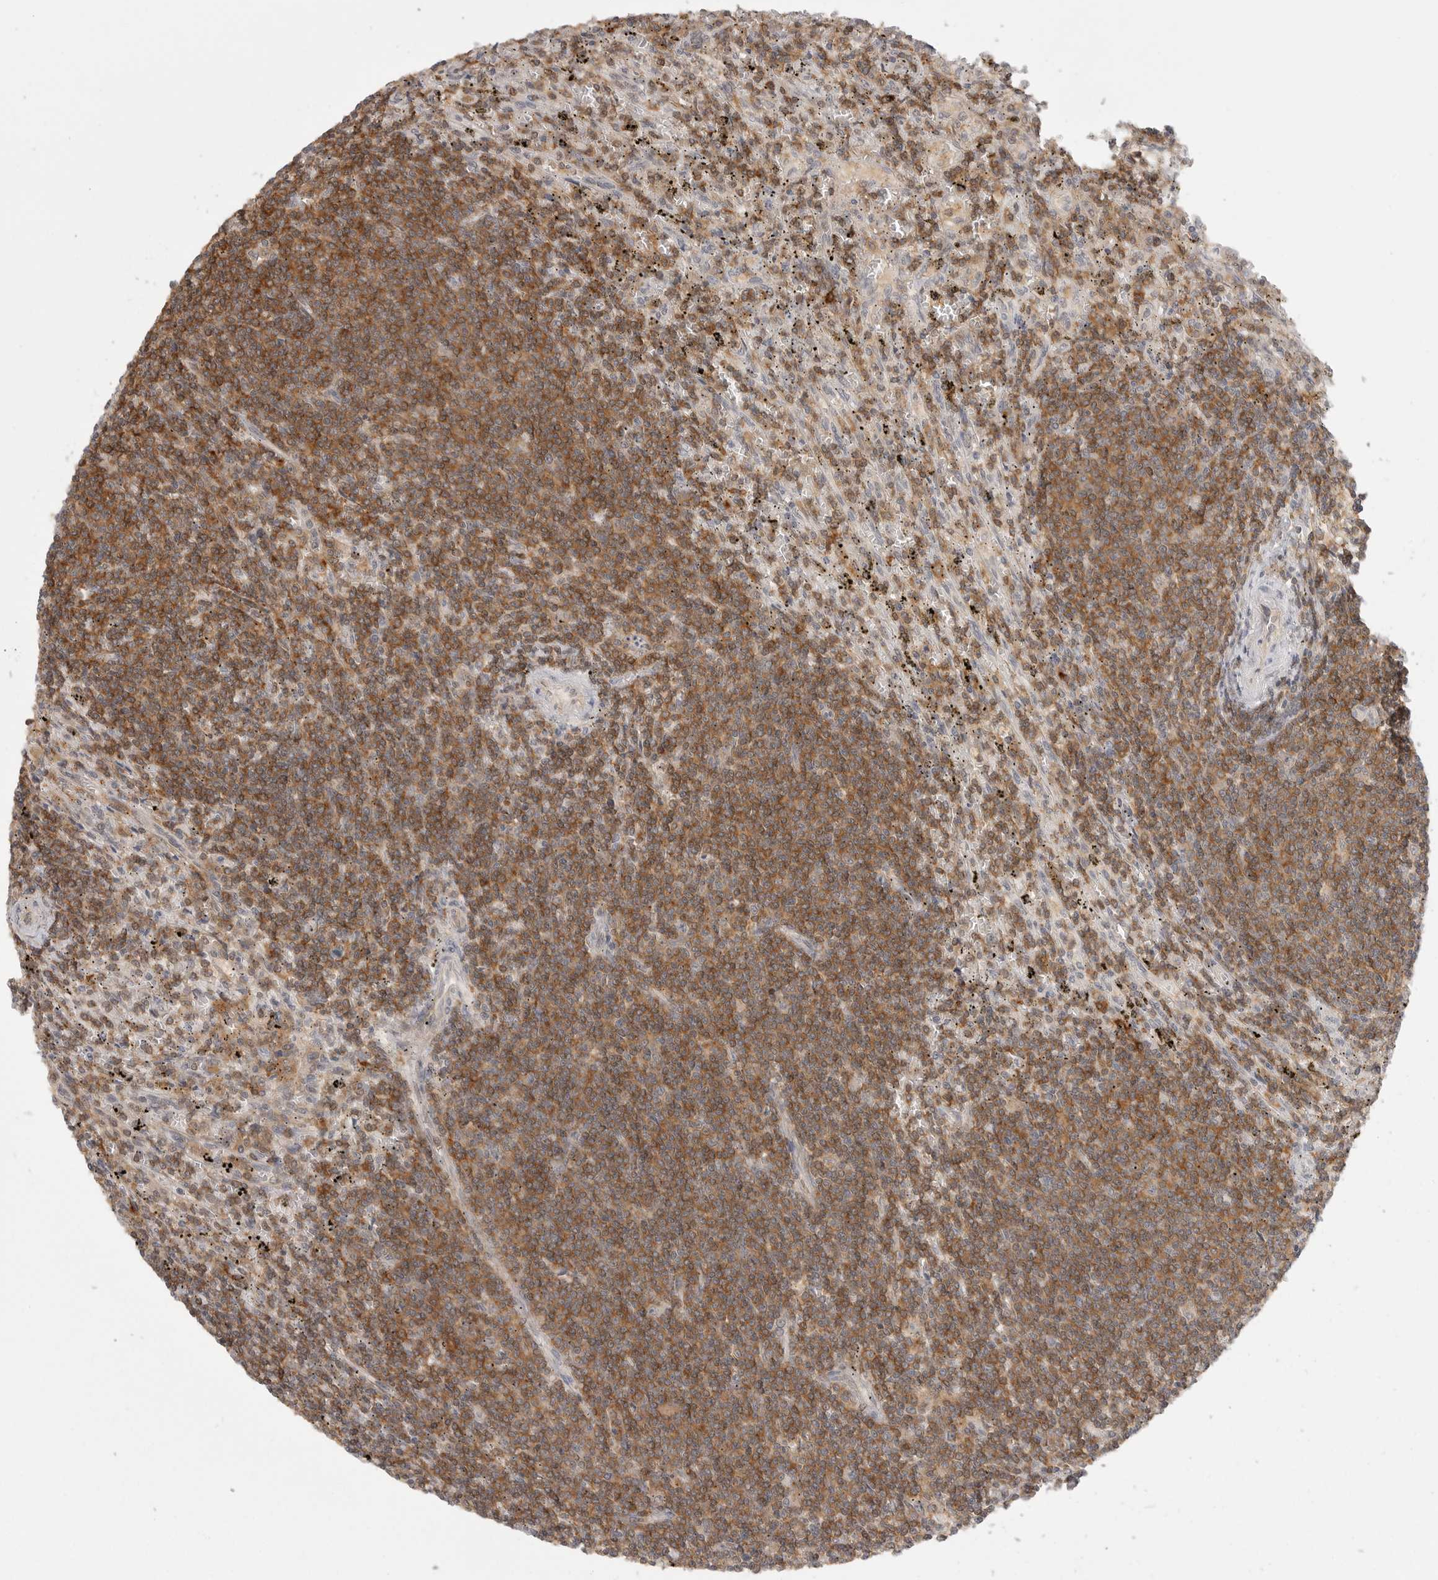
{"staining": {"intensity": "moderate", "quantity": ">75%", "location": "cytoplasmic/membranous"}, "tissue": "lymphoma", "cell_type": "Tumor cells", "image_type": "cancer", "snomed": [{"axis": "morphology", "description": "Malignant lymphoma, non-Hodgkin's type, Low grade"}, {"axis": "topography", "description": "Spleen"}], "caption": "Immunohistochemical staining of lymphoma displays medium levels of moderate cytoplasmic/membranous protein staining in approximately >75% of tumor cells.", "gene": "DBNL", "patient": {"sex": "male", "age": 76}}